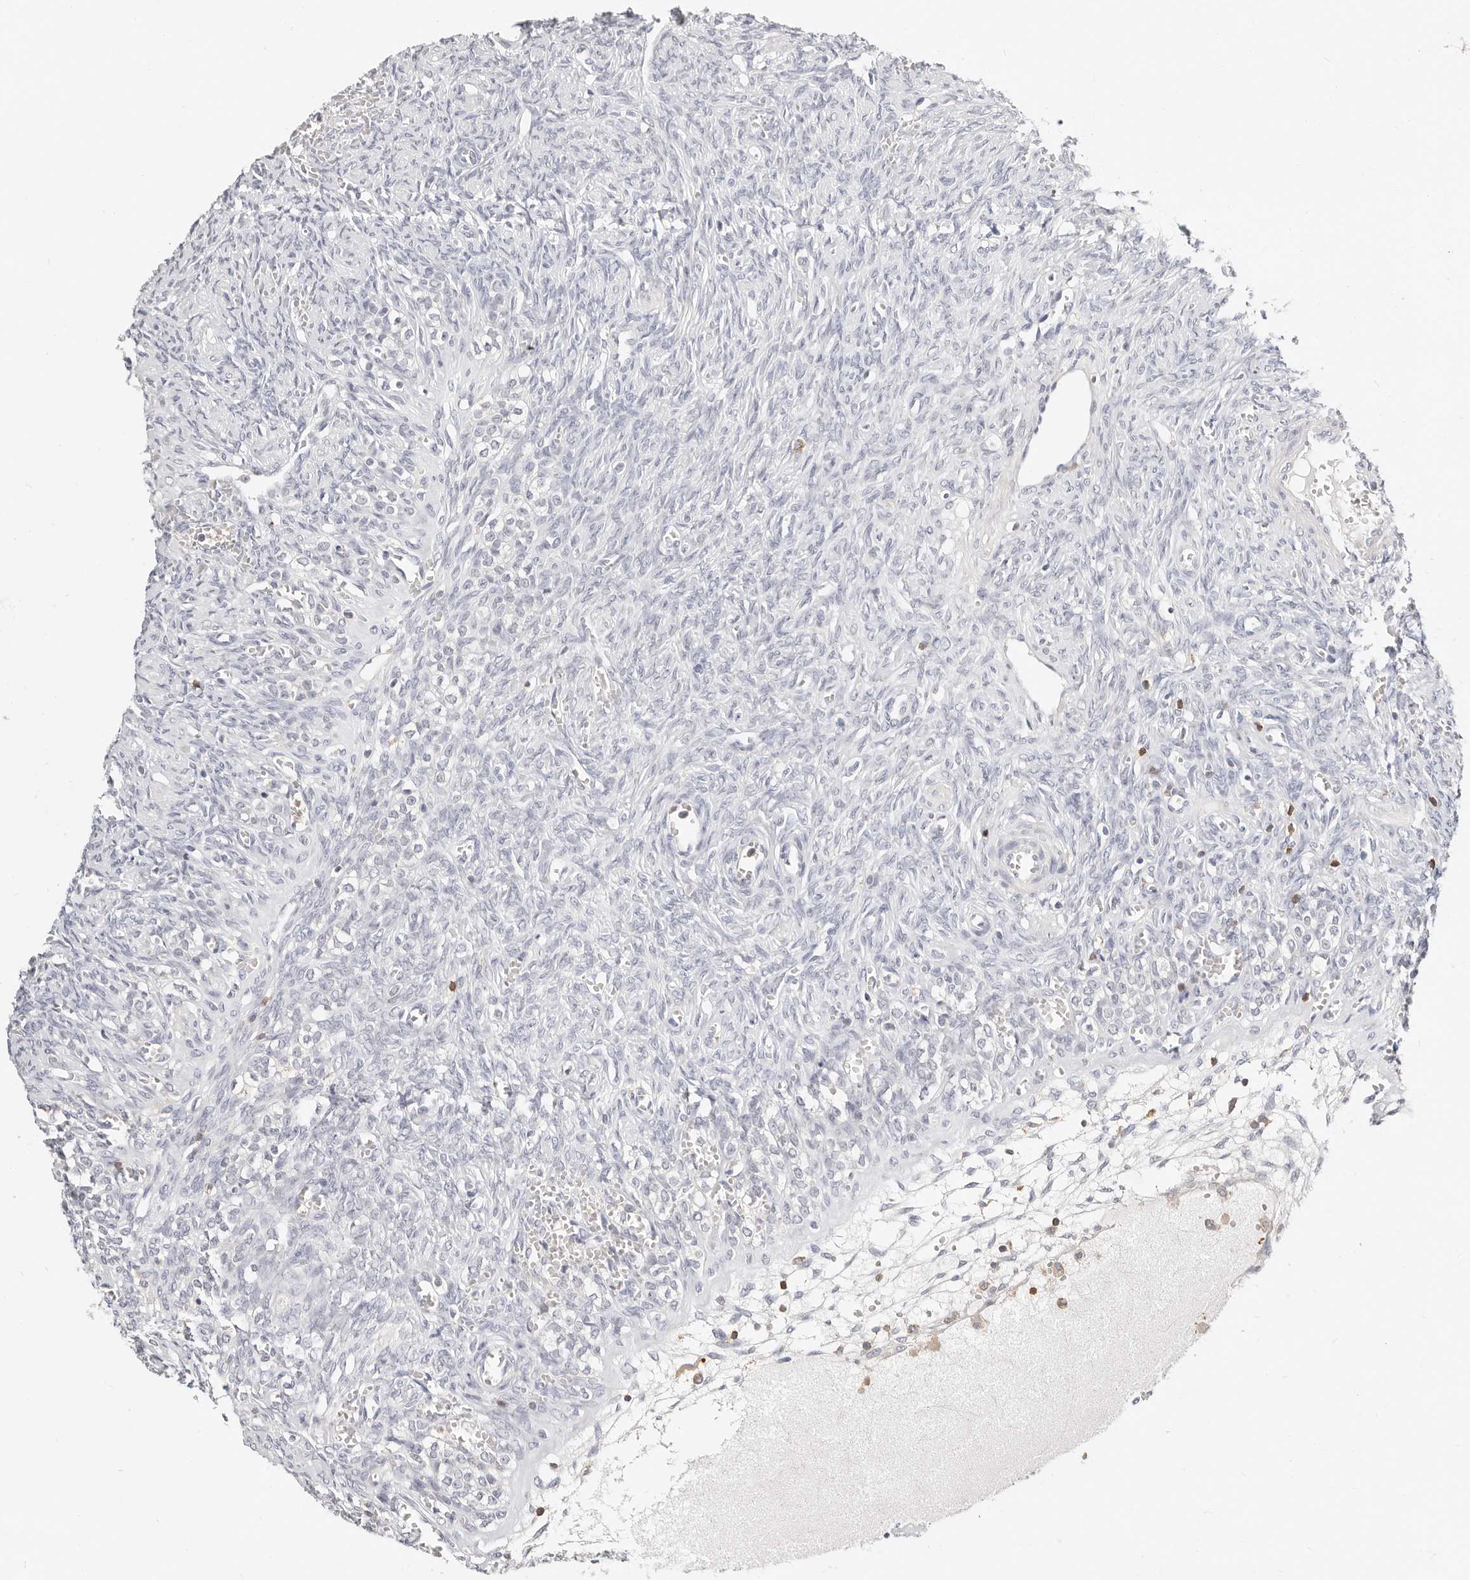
{"staining": {"intensity": "negative", "quantity": "none", "location": "none"}, "tissue": "ovary", "cell_type": "Follicle cells", "image_type": "normal", "snomed": [{"axis": "morphology", "description": "Normal tissue, NOS"}, {"axis": "topography", "description": "Ovary"}], "caption": "DAB (3,3'-diaminobenzidine) immunohistochemical staining of unremarkable human ovary reveals no significant positivity in follicle cells.", "gene": "TMEM63B", "patient": {"sex": "female", "age": 41}}